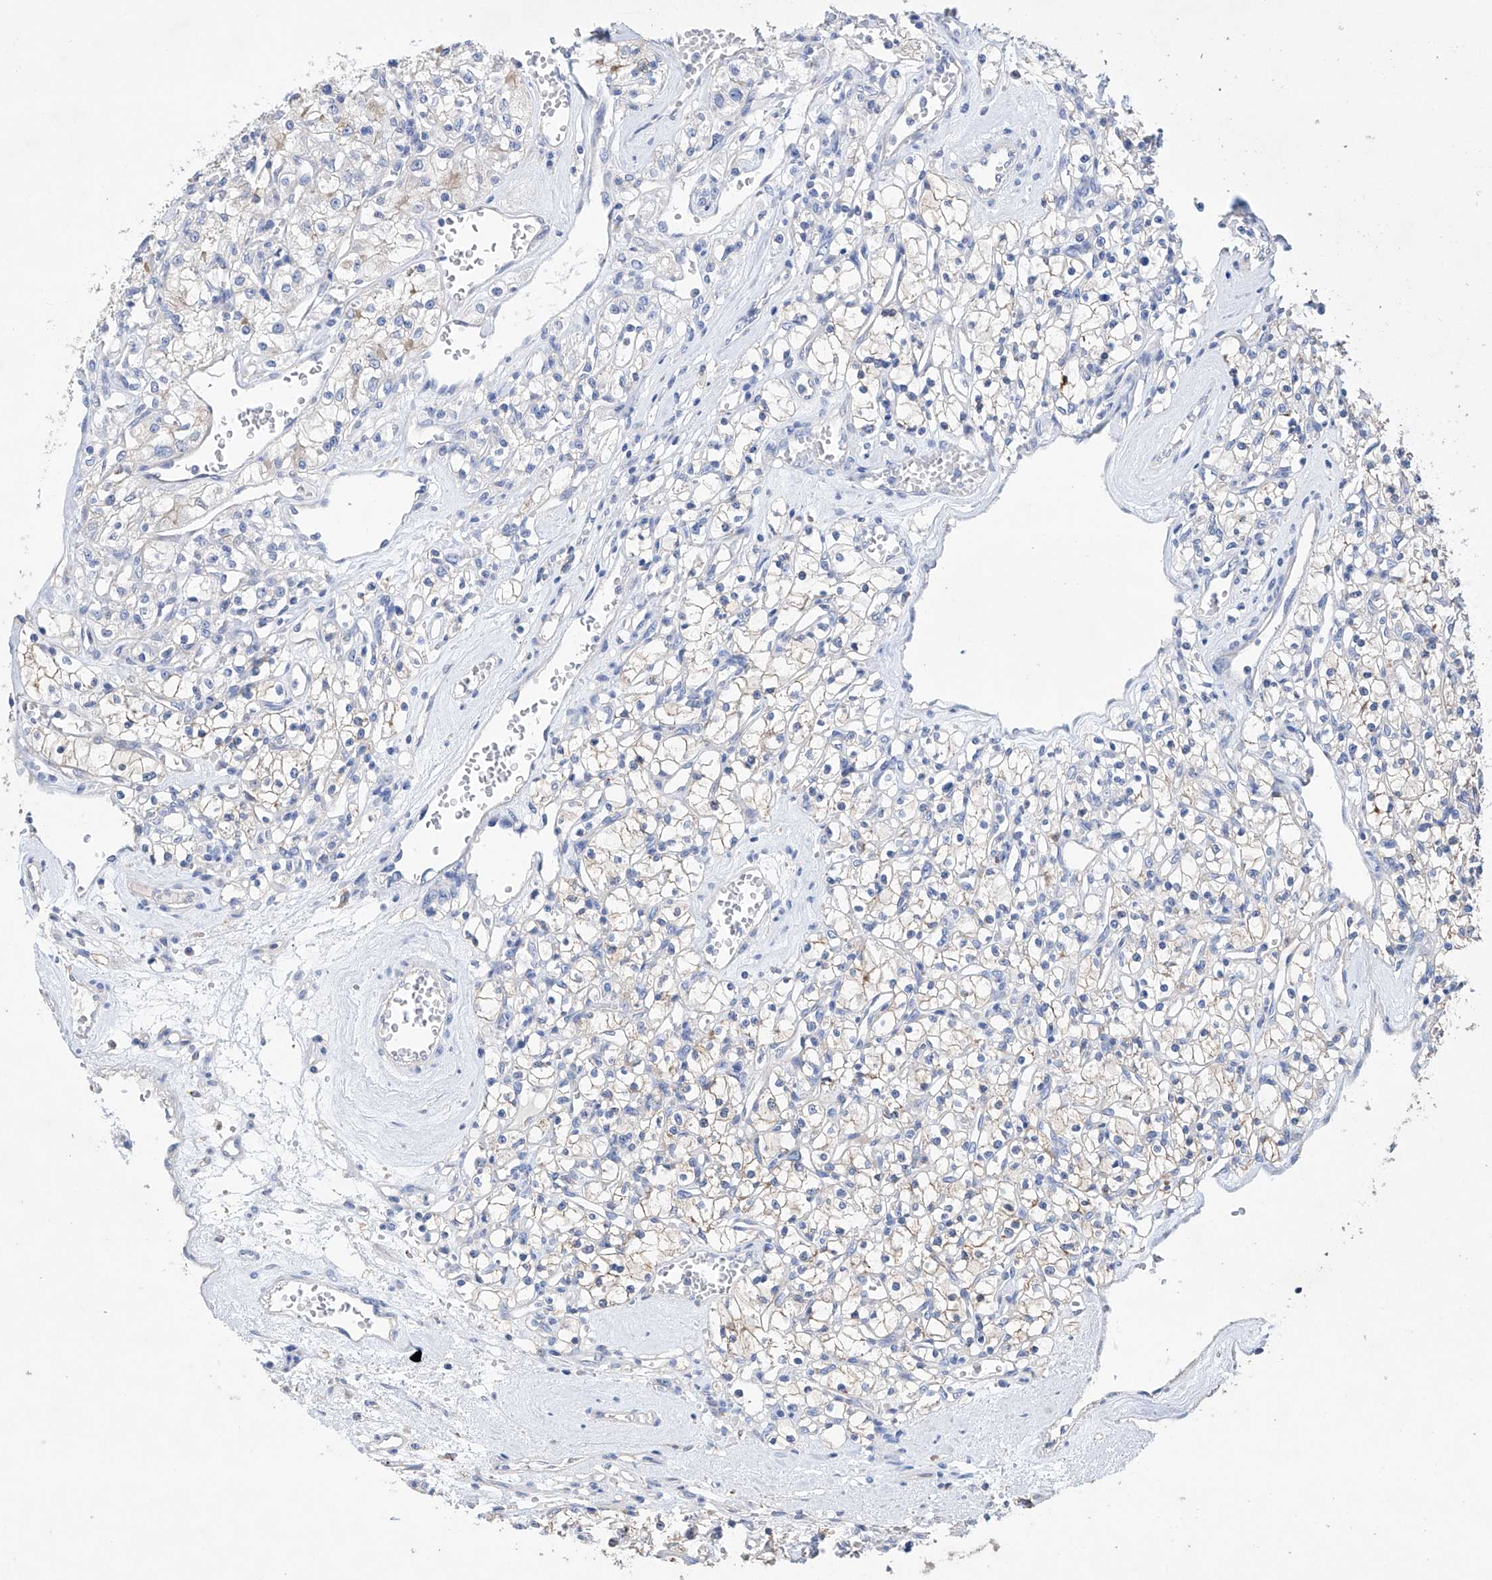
{"staining": {"intensity": "negative", "quantity": "none", "location": "none"}, "tissue": "renal cancer", "cell_type": "Tumor cells", "image_type": "cancer", "snomed": [{"axis": "morphology", "description": "Adenocarcinoma, NOS"}, {"axis": "topography", "description": "Kidney"}], "caption": "This is an IHC photomicrograph of human adenocarcinoma (renal). There is no positivity in tumor cells.", "gene": "AFG1L", "patient": {"sex": "female", "age": 59}}